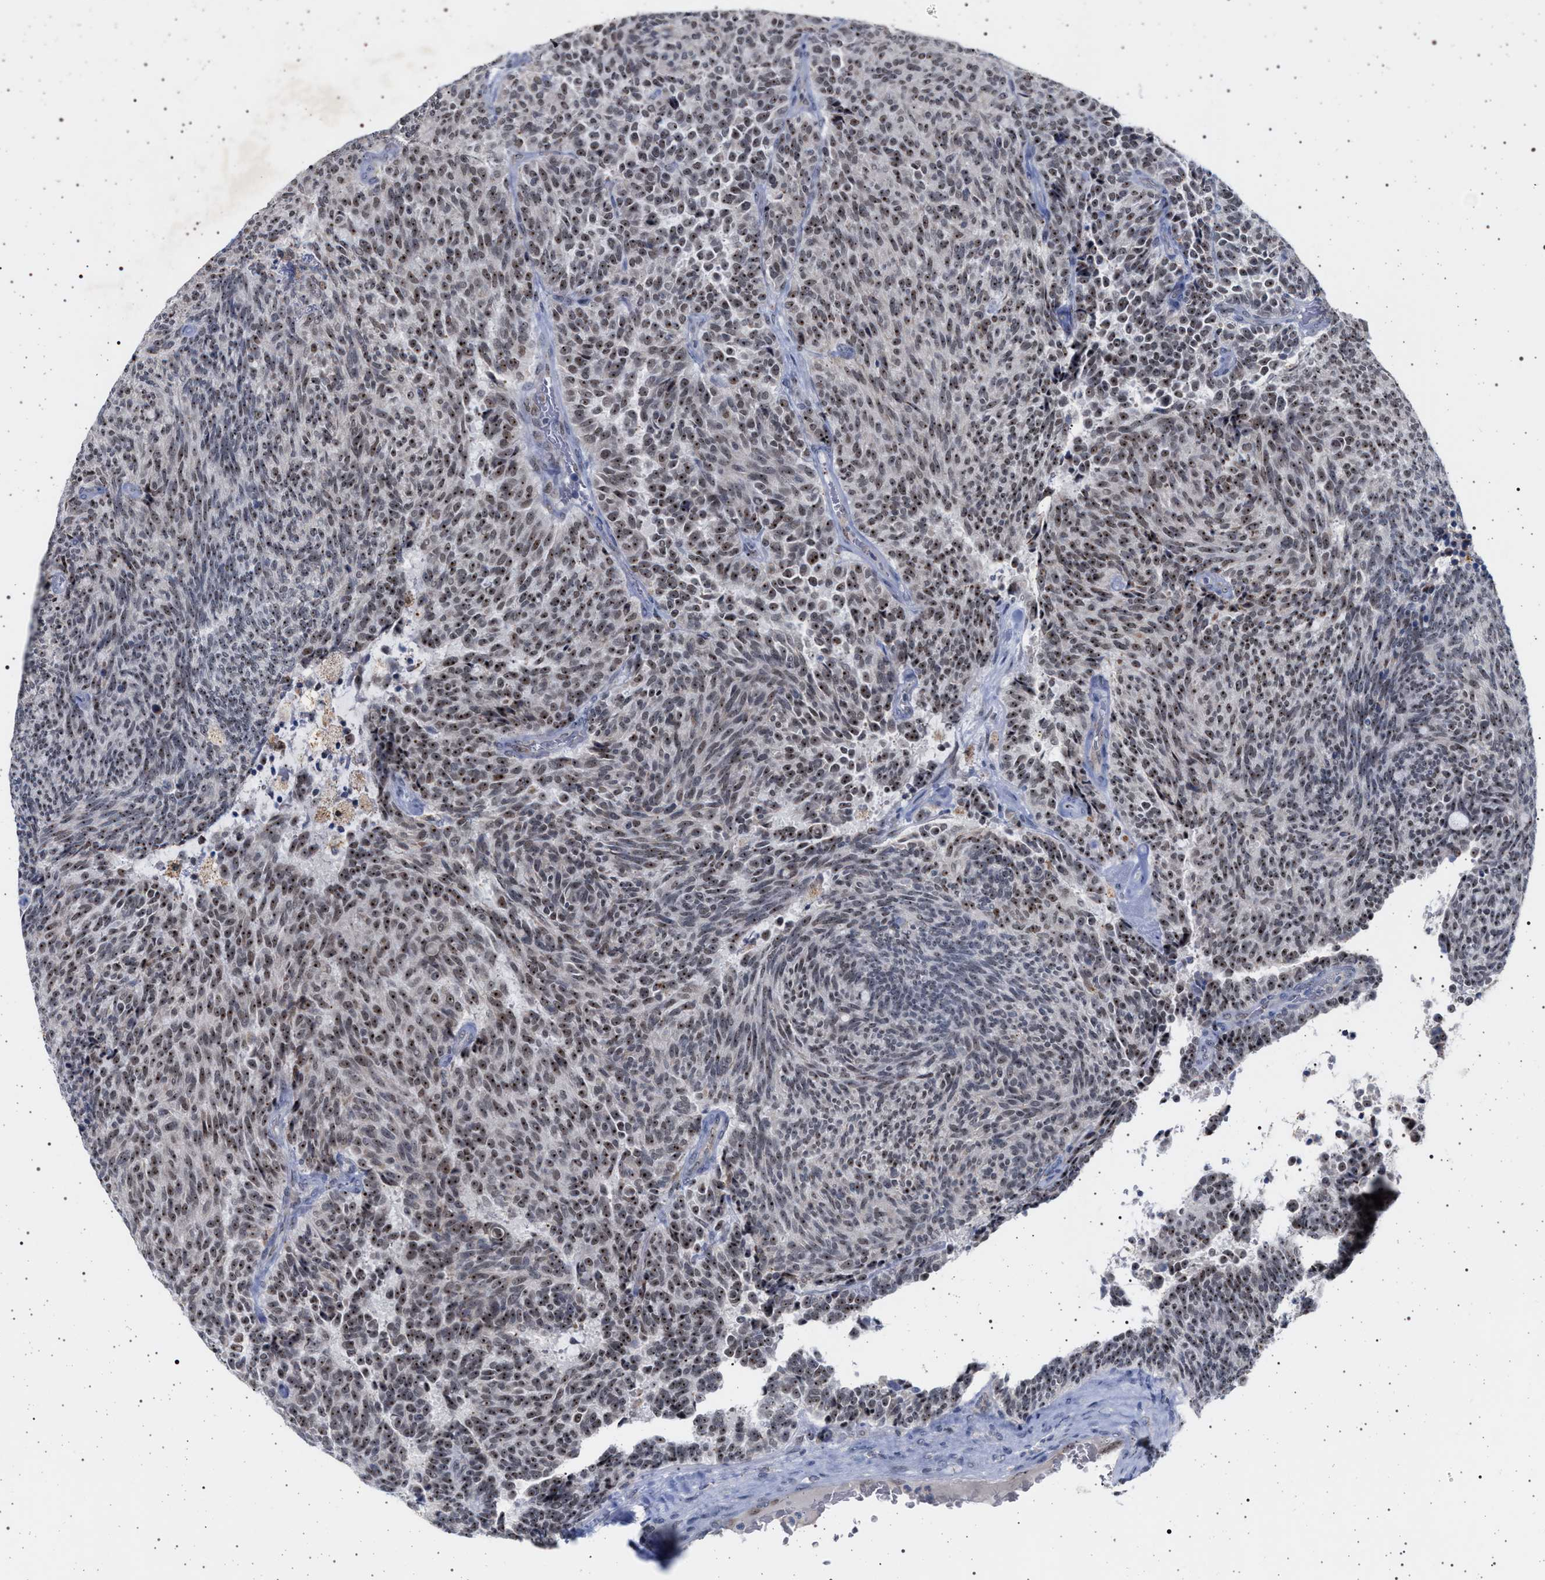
{"staining": {"intensity": "moderate", "quantity": ">75%", "location": "nuclear"}, "tissue": "carcinoid", "cell_type": "Tumor cells", "image_type": "cancer", "snomed": [{"axis": "morphology", "description": "Carcinoid, malignant, NOS"}, {"axis": "topography", "description": "Pancreas"}], "caption": "A medium amount of moderate nuclear positivity is identified in about >75% of tumor cells in carcinoid (malignant) tissue. (Brightfield microscopy of DAB IHC at high magnification).", "gene": "ELAC2", "patient": {"sex": "female", "age": 54}}